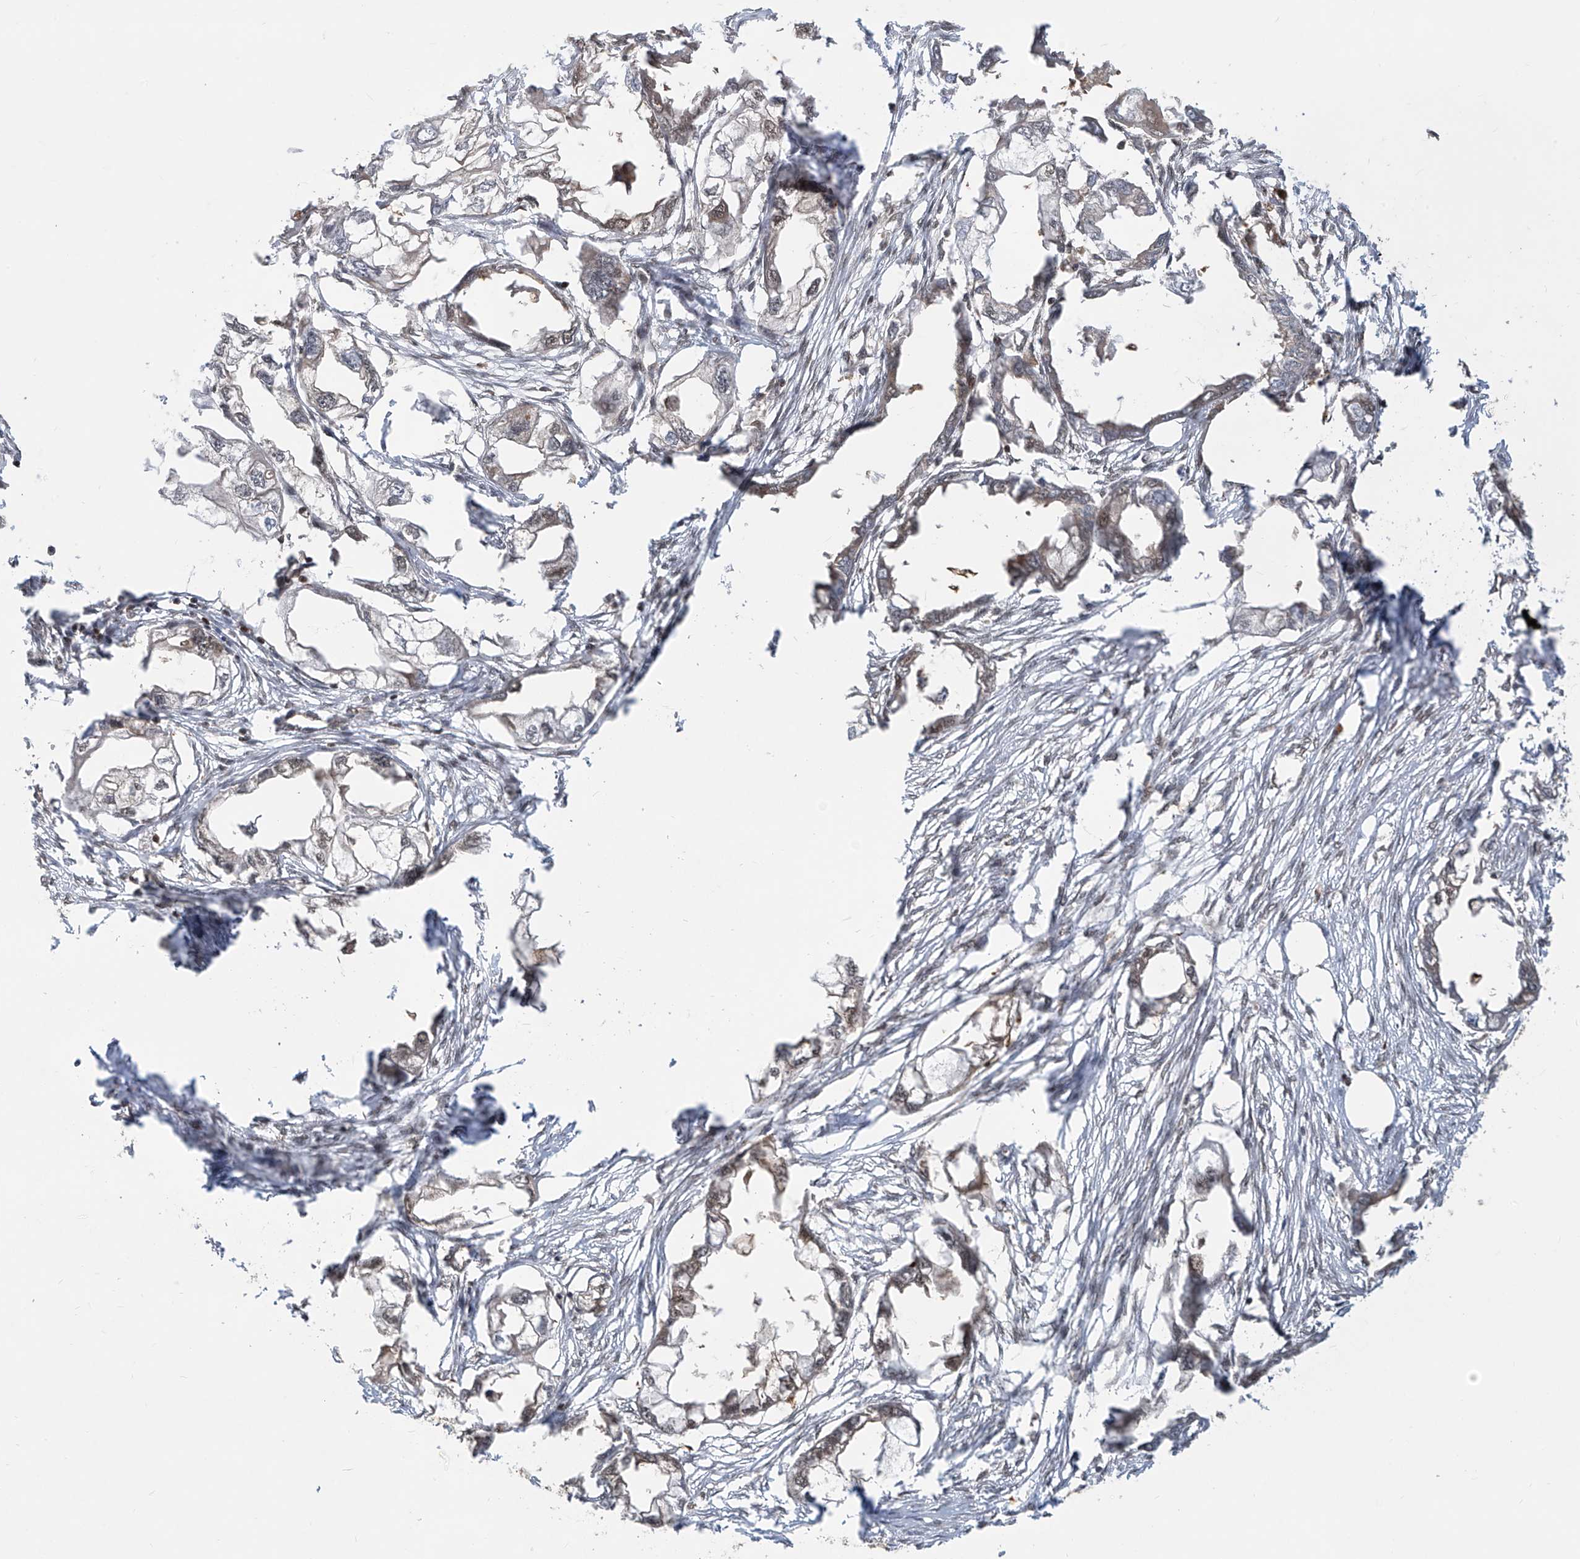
{"staining": {"intensity": "weak", "quantity": "25%-75%", "location": "nuclear"}, "tissue": "endometrial cancer", "cell_type": "Tumor cells", "image_type": "cancer", "snomed": [{"axis": "morphology", "description": "Adenocarcinoma, NOS"}, {"axis": "morphology", "description": "Adenocarcinoma, metastatic, NOS"}, {"axis": "topography", "description": "Adipose tissue"}, {"axis": "topography", "description": "Endometrium"}], "caption": "Immunohistochemistry (IHC) of endometrial adenocarcinoma exhibits low levels of weak nuclear expression in about 25%-75% of tumor cells. (Stains: DAB (3,3'-diaminobenzidine) in brown, nuclei in blue, Microscopy: brightfield microscopy at high magnification).", "gene": "LAGE3", "patient": {"sex": "female", "age": 67}}